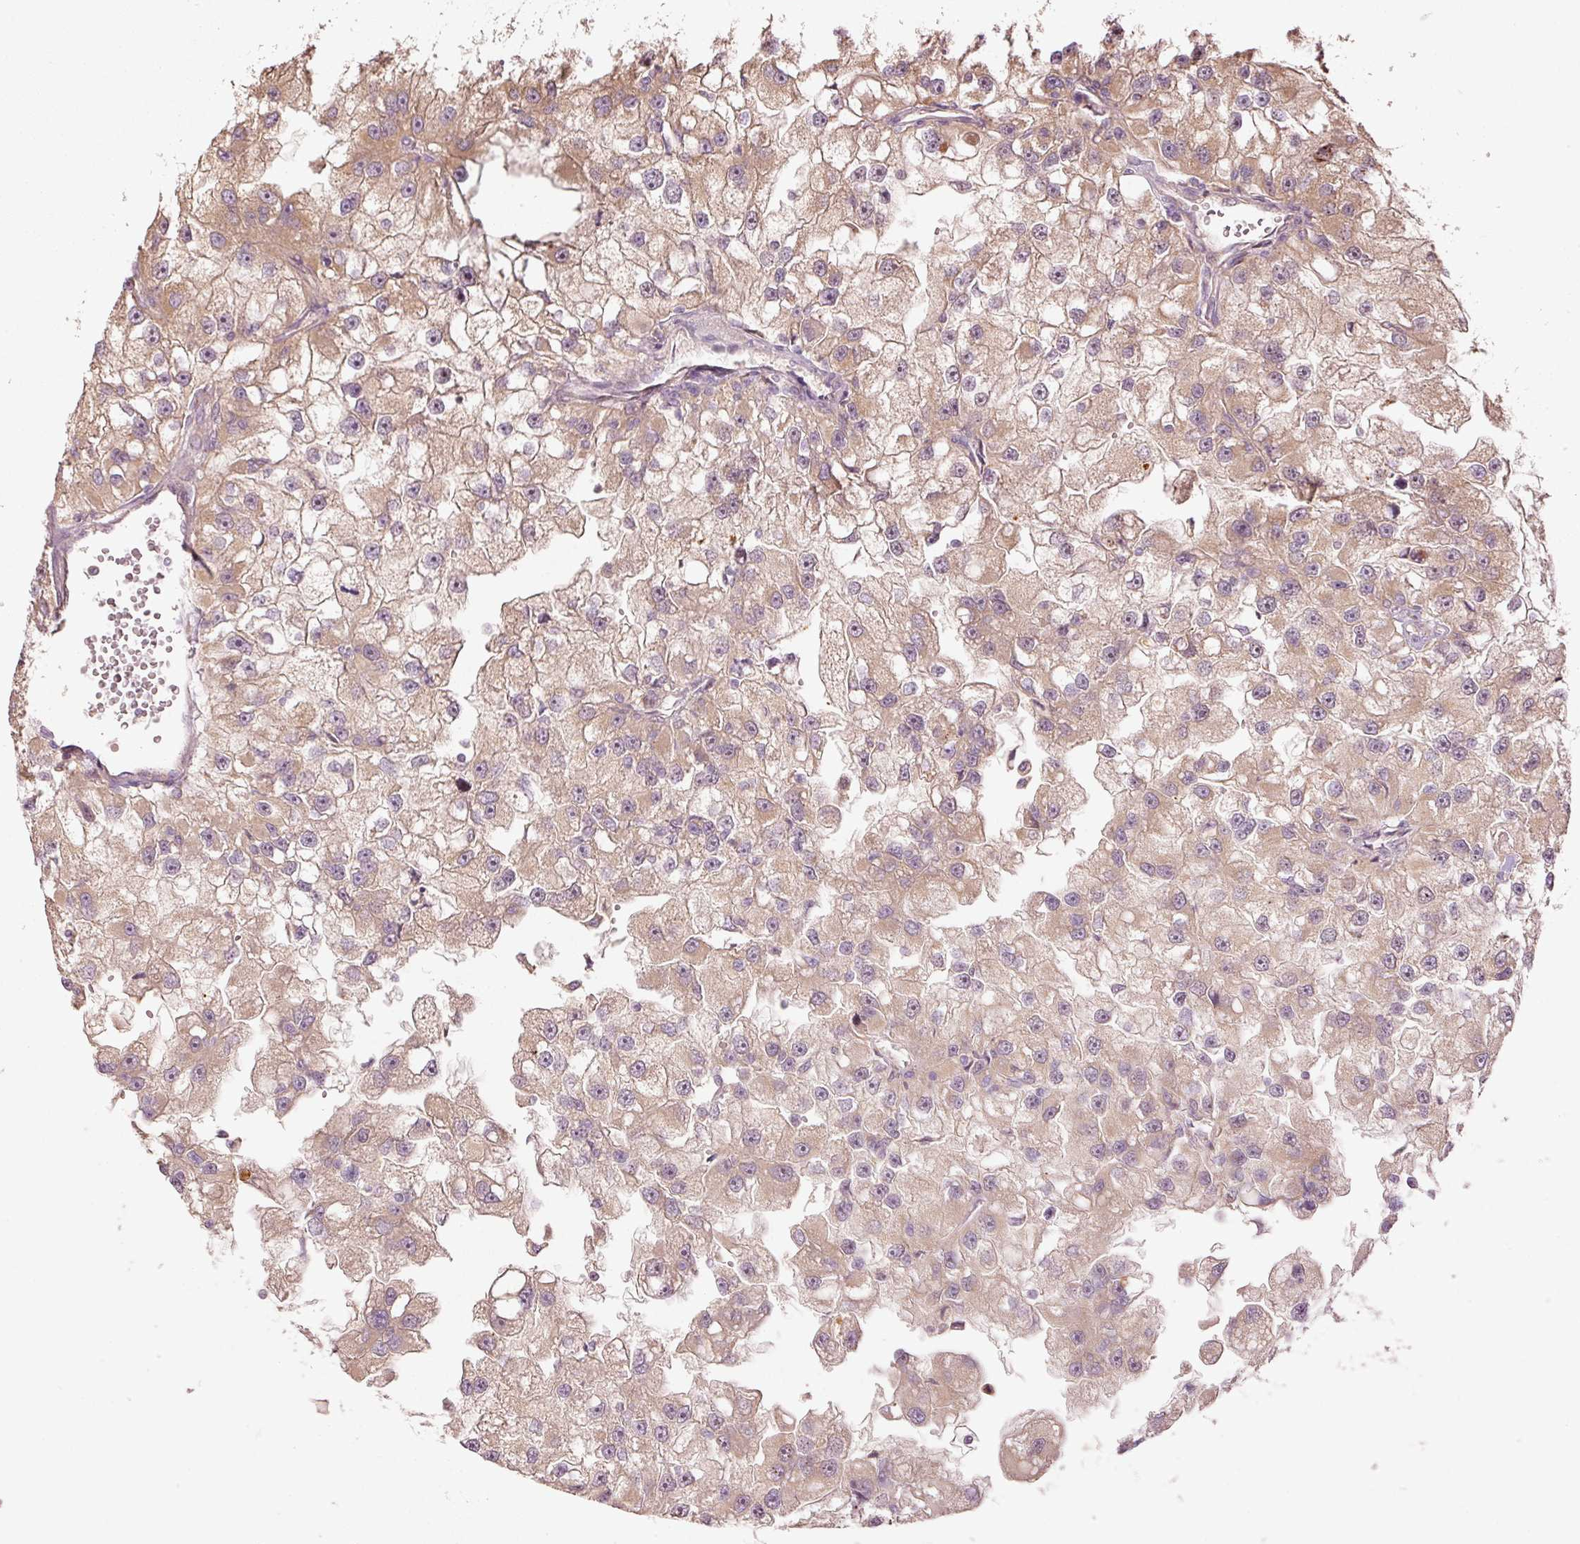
{"staining": {"intensity": "moderate", "quantity": "25%-75%", "location": "cytoplasmic/membranous"}, "tissue": "renal cancer", "cell_type": "Tumor cells", "image_type": "cancer", "snomed": [{"axis": "morphology", "description": "Adenocarcinoma, NOS"}, {"axis": "topography", "description": "Kidney"}], "caption": "Renal cancer (adenocarcinoma) stained for a protein exhibits moderate cytoplasmic/membranous positivity in tumor cells.", "gene": "MAP10", "patient": {"sex": "male", "age": 63}}